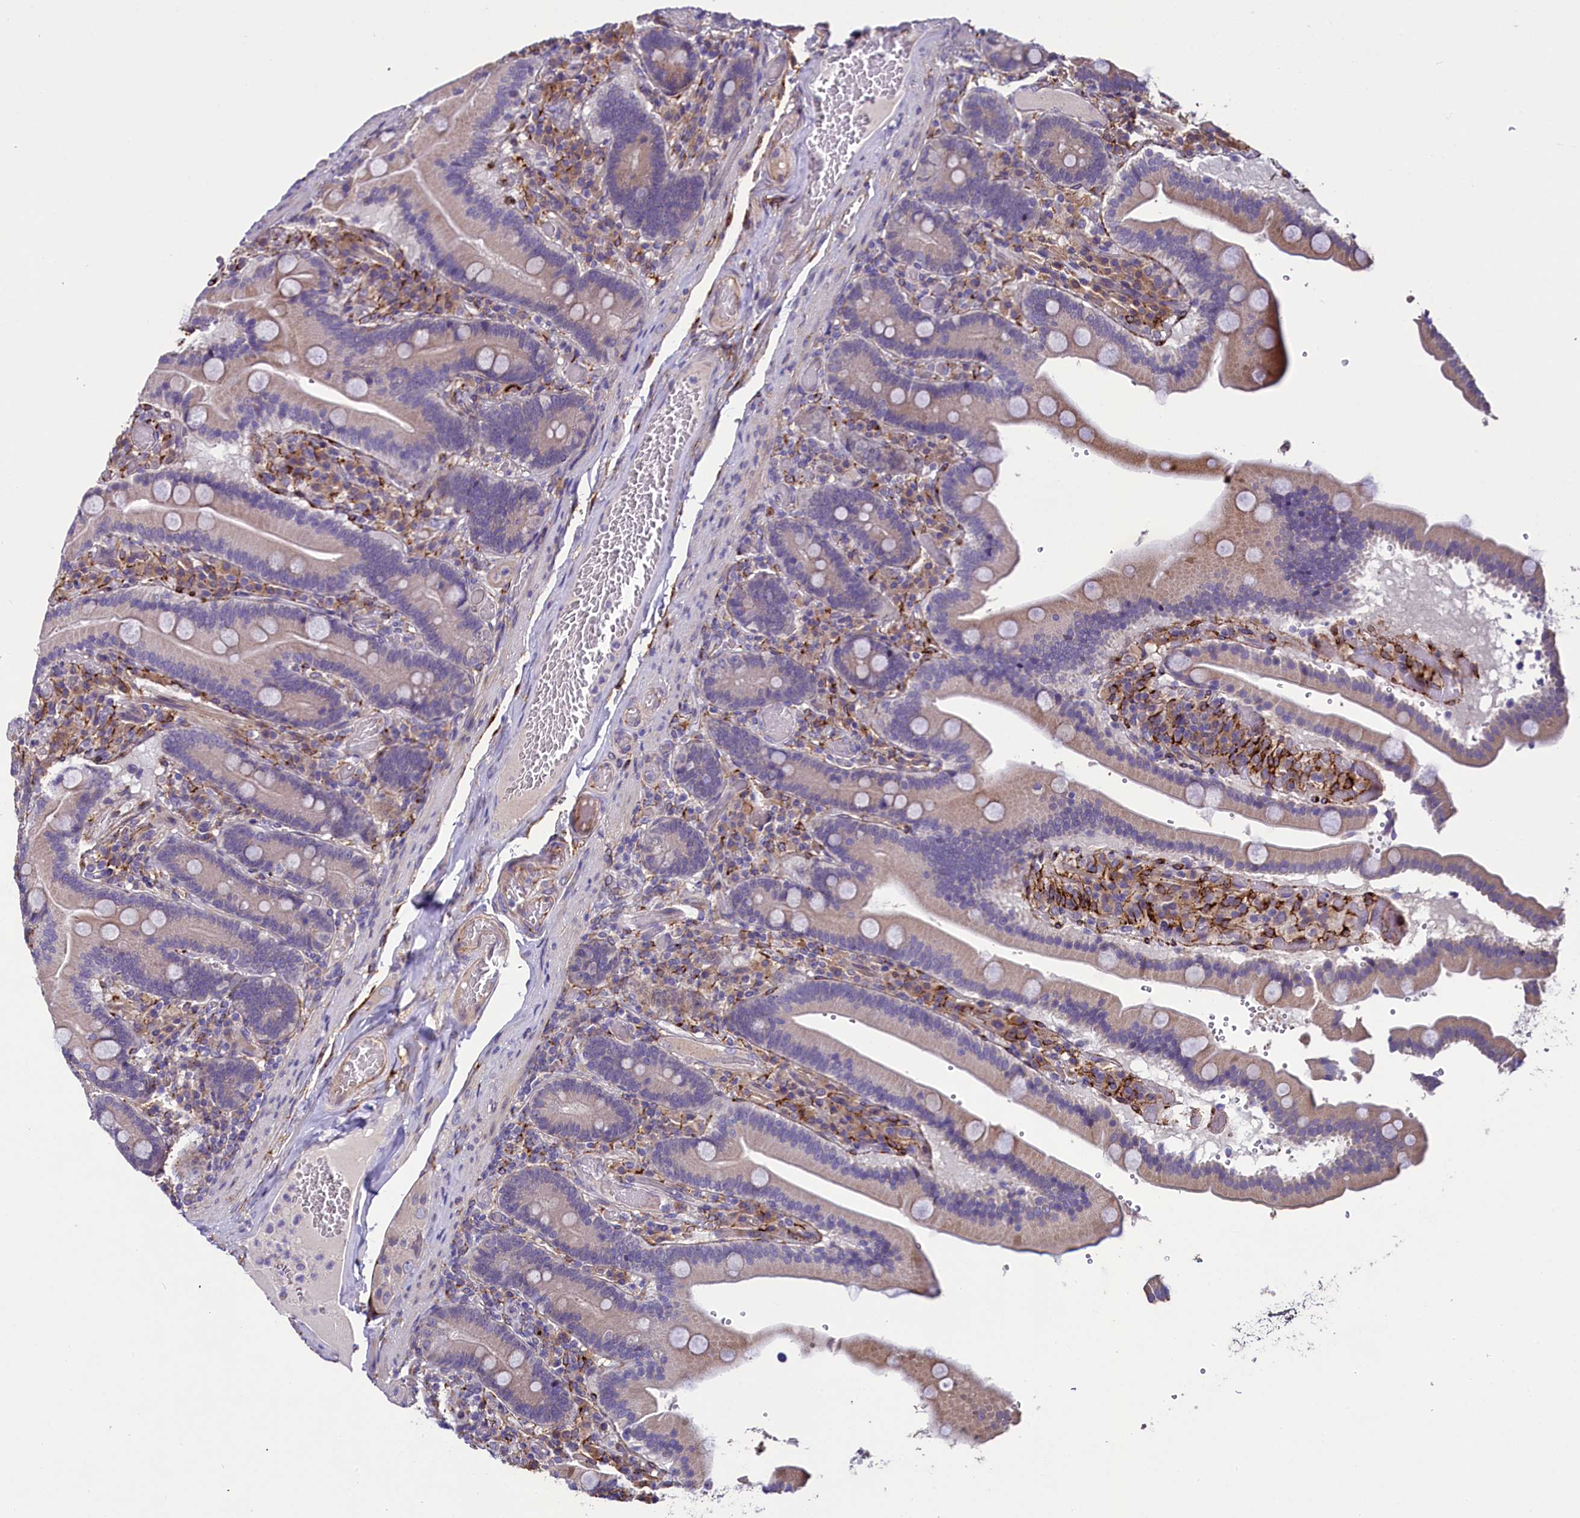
{"staining": {"intensity": "weak", "quantity": "25%-75%", "location": "cytoplasmic/membranous"}, "tissue": "duodenum", "cell_type": "Glandular cells", "image_type": "normal", "snomed": [{"axis": "morphology", "description": "Normal tissue, NOS"}, {"axis": "topography", "description": "Duodenum"}], "caption": "Immunohistochemistry (DAB) staining of benign human duodenum displays weak cytoplasmic/membranous protein staining in approximately 25%-75% of glandular cells. The staining was performed using DAB, with brown indicating positive protein expression. Nuclei are stained blue with hematoxylin.", "gene": "MRC2", "patient": {"sex": "female", "age": 62}}